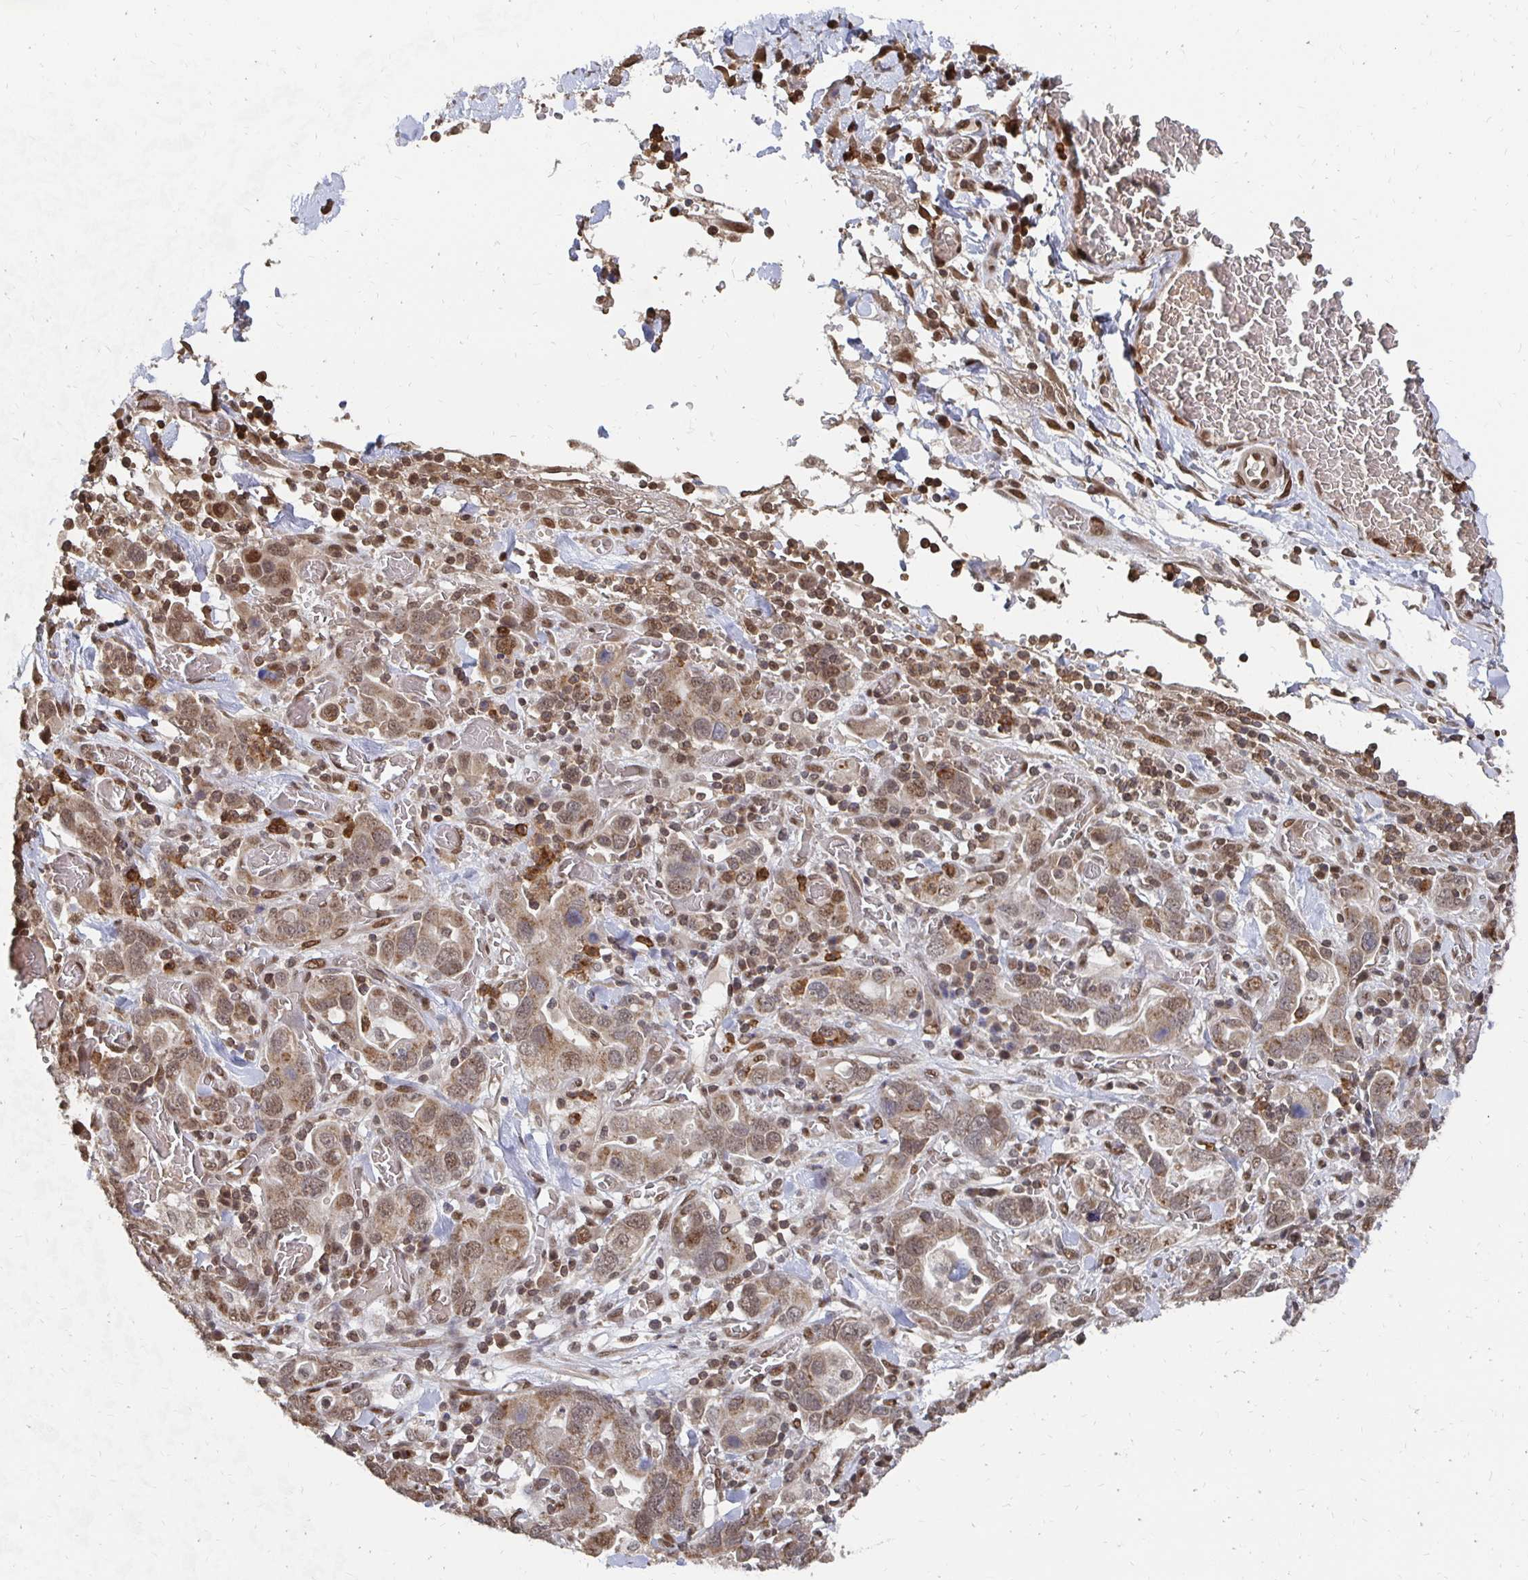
{"staining": {"intensity": "moderate", "quantity": ">75%", "location": "cytoplasmic/membranous,nuclear"}, "tissue": "stomach cancer", "cell_type": "Tumor cells", "image_type": "cancer", "snomed": [{"axis": "morphology", "description": "Adenocarcinoma, NOS"}, {"axis": "topography", "description": "Stomach, upper"}, {"axis": "topography", "description": "Stomach"}], "caption": "This is an image of immunohistochemistry staining of adenocarcinoma (stomach), which shows moderate staining in the cytoplasmic/membranous and nuclear of tumor cells.", "gene": "GTF3C6", "patient": {"sex": "male", "age": 62}}